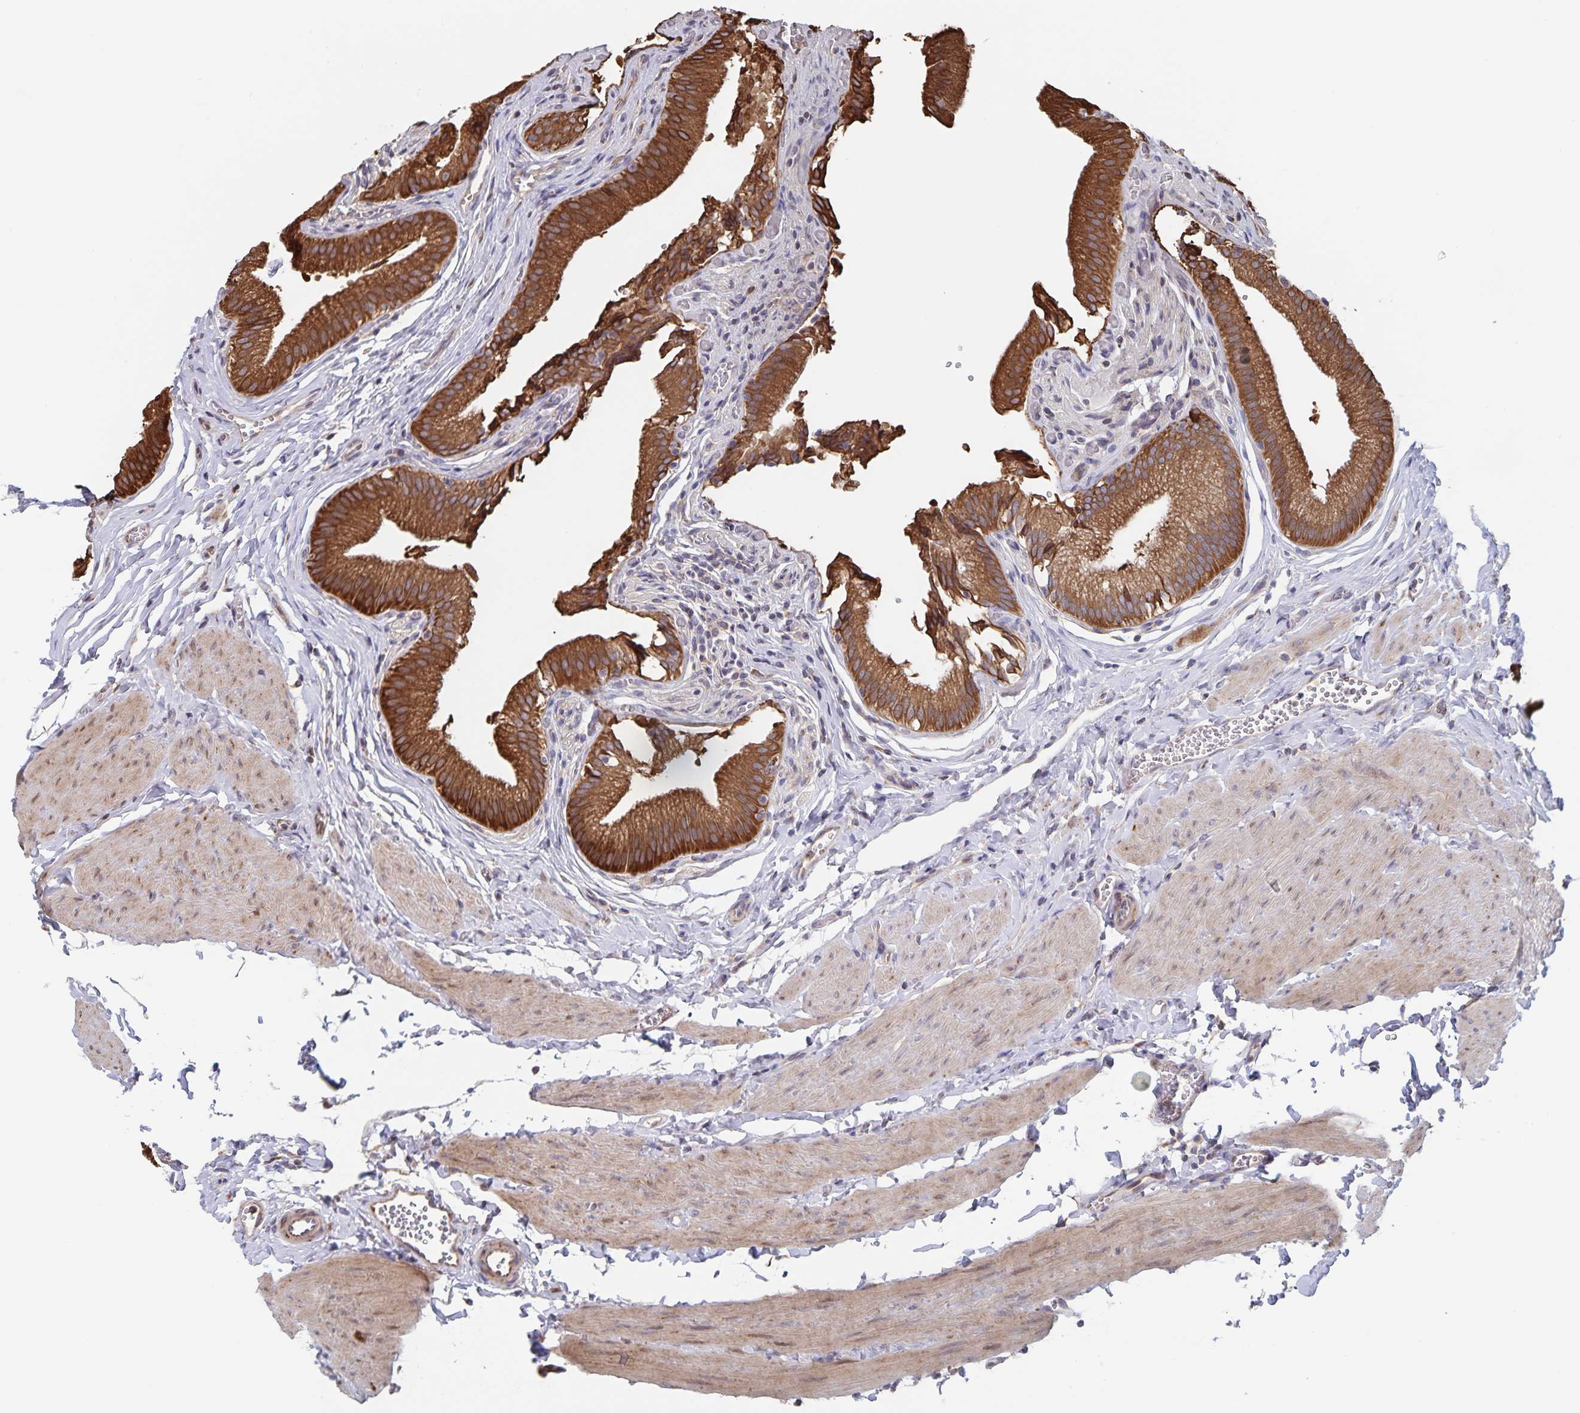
{"staining": {"intensity": "strong", "quantity": ">75%", "location": "cytoplasmic/membranous"}, "tissue": "gallbladder", "cell_type": "Glandular cells", "image_type": "normal", "snomed": [{"axis": "morphology", "description": "Normal tissue, NOS"}, {"axis": "topography", "description": "Gallbladder"}, {"axis": "topography", "description": "Peripheral nerve tissue"}], "caption": "Gallbladder stained for a protein (brown) exhibits strong cytoplasmic/membranous positive staining in approximately >75% of glandular cells.", "gene": "ACACA", "patient": {"sex": "male", "age": 17}}